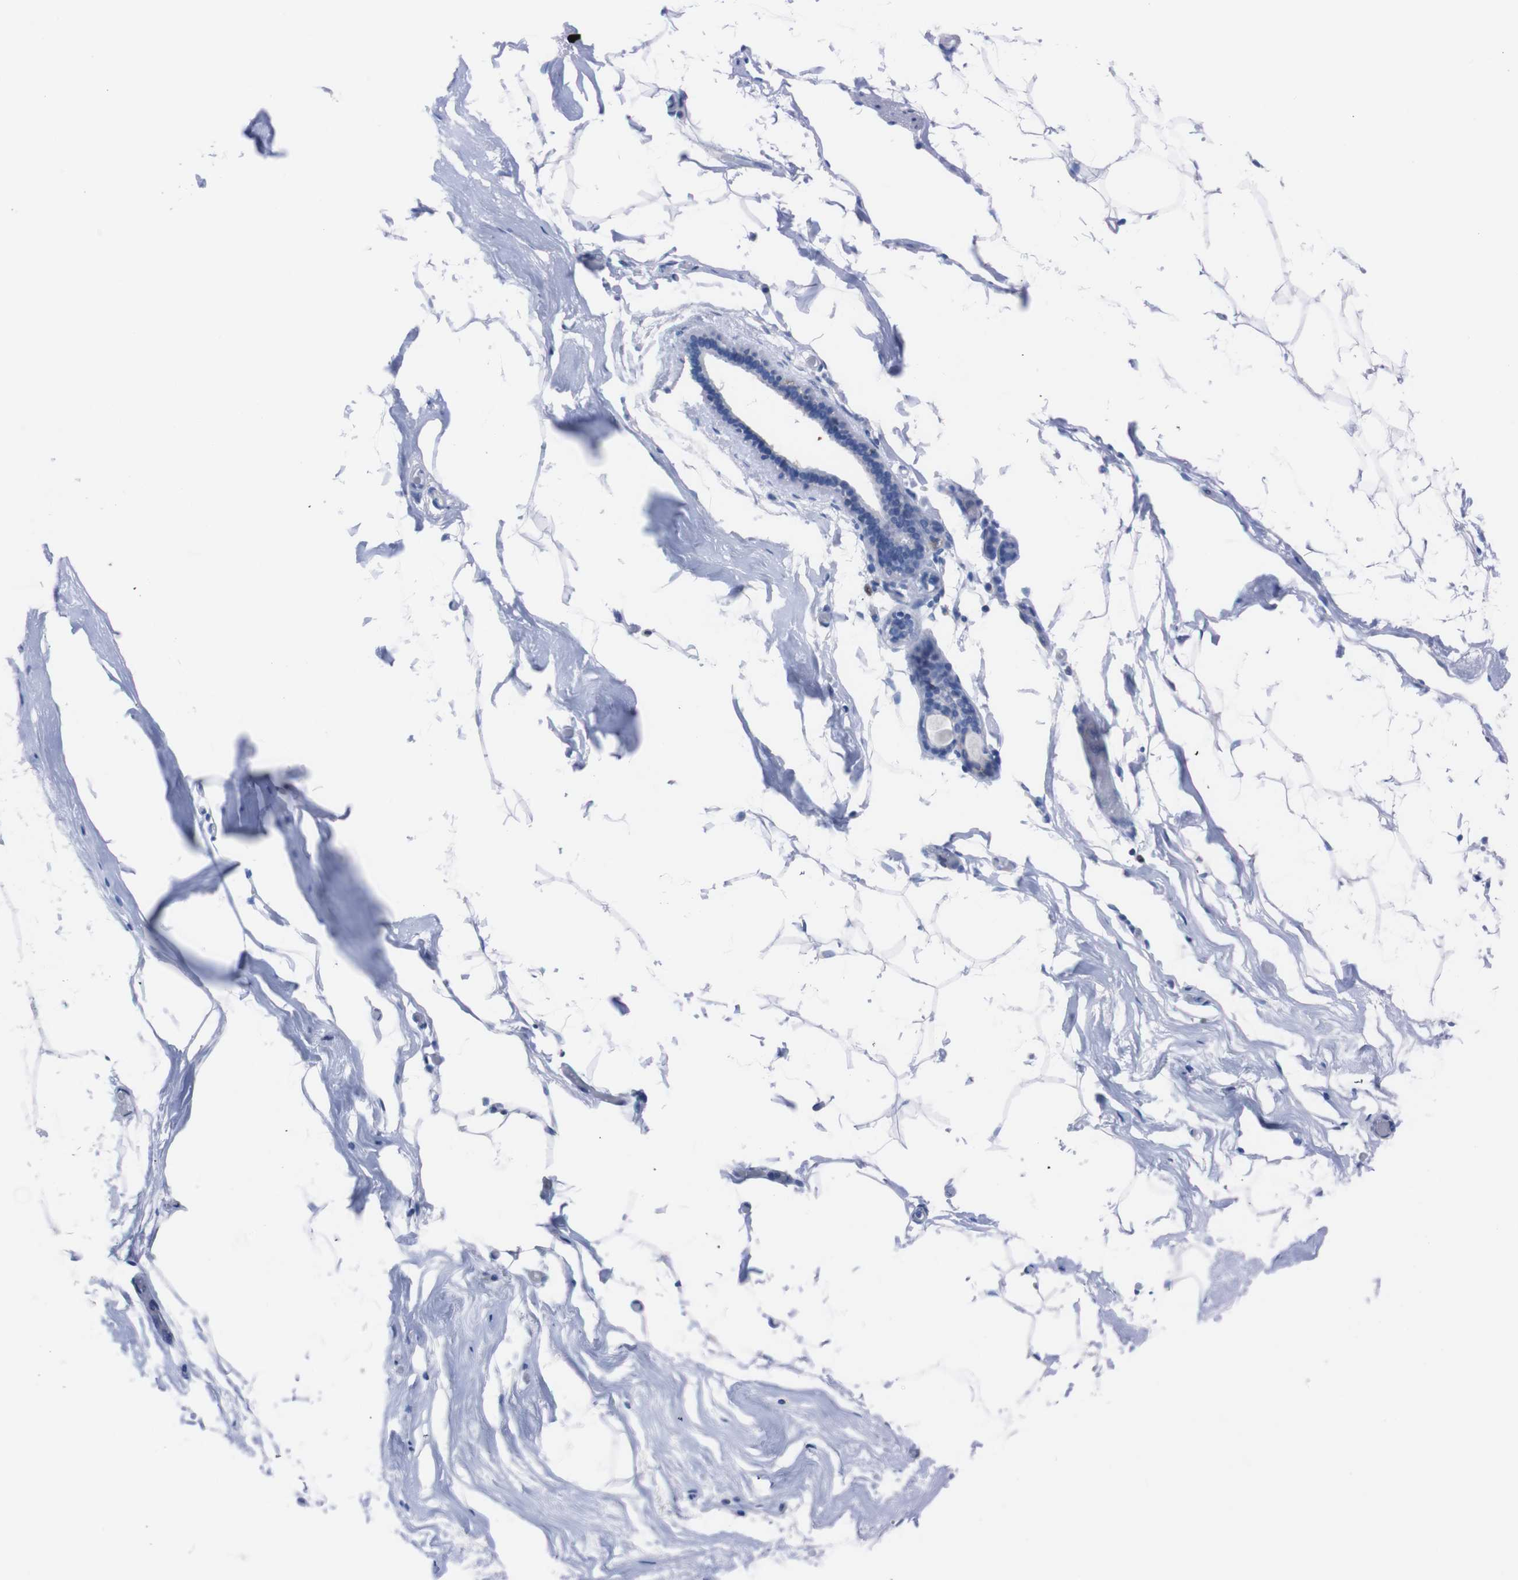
{"staining": {"intensity": "negative", "quantity": "none", "location": "none"}, "tissue": "adipose tissue", "cell_type": "Adipocytes", "image_type": "normal", "snomed": [{"axis": "morphology", "description": "Normal tissue, NOS"}, {"axis": "topography", "description": "Breast"}, {"axis": "topography", "description": "Soft tissue"}], "caption": "An image of adipose tissue stained for a protein demonstrates no brown staining in adipocytes. (Stains: DAB (3,3'-diaminobenzidine) immunohistochemistry (IHC) with hematoxylin counter stain, Microscopy: brightfield microscopy at high magnification).", "gene": "P2RY12", "patient": {"sex": "female", "age": 75}}